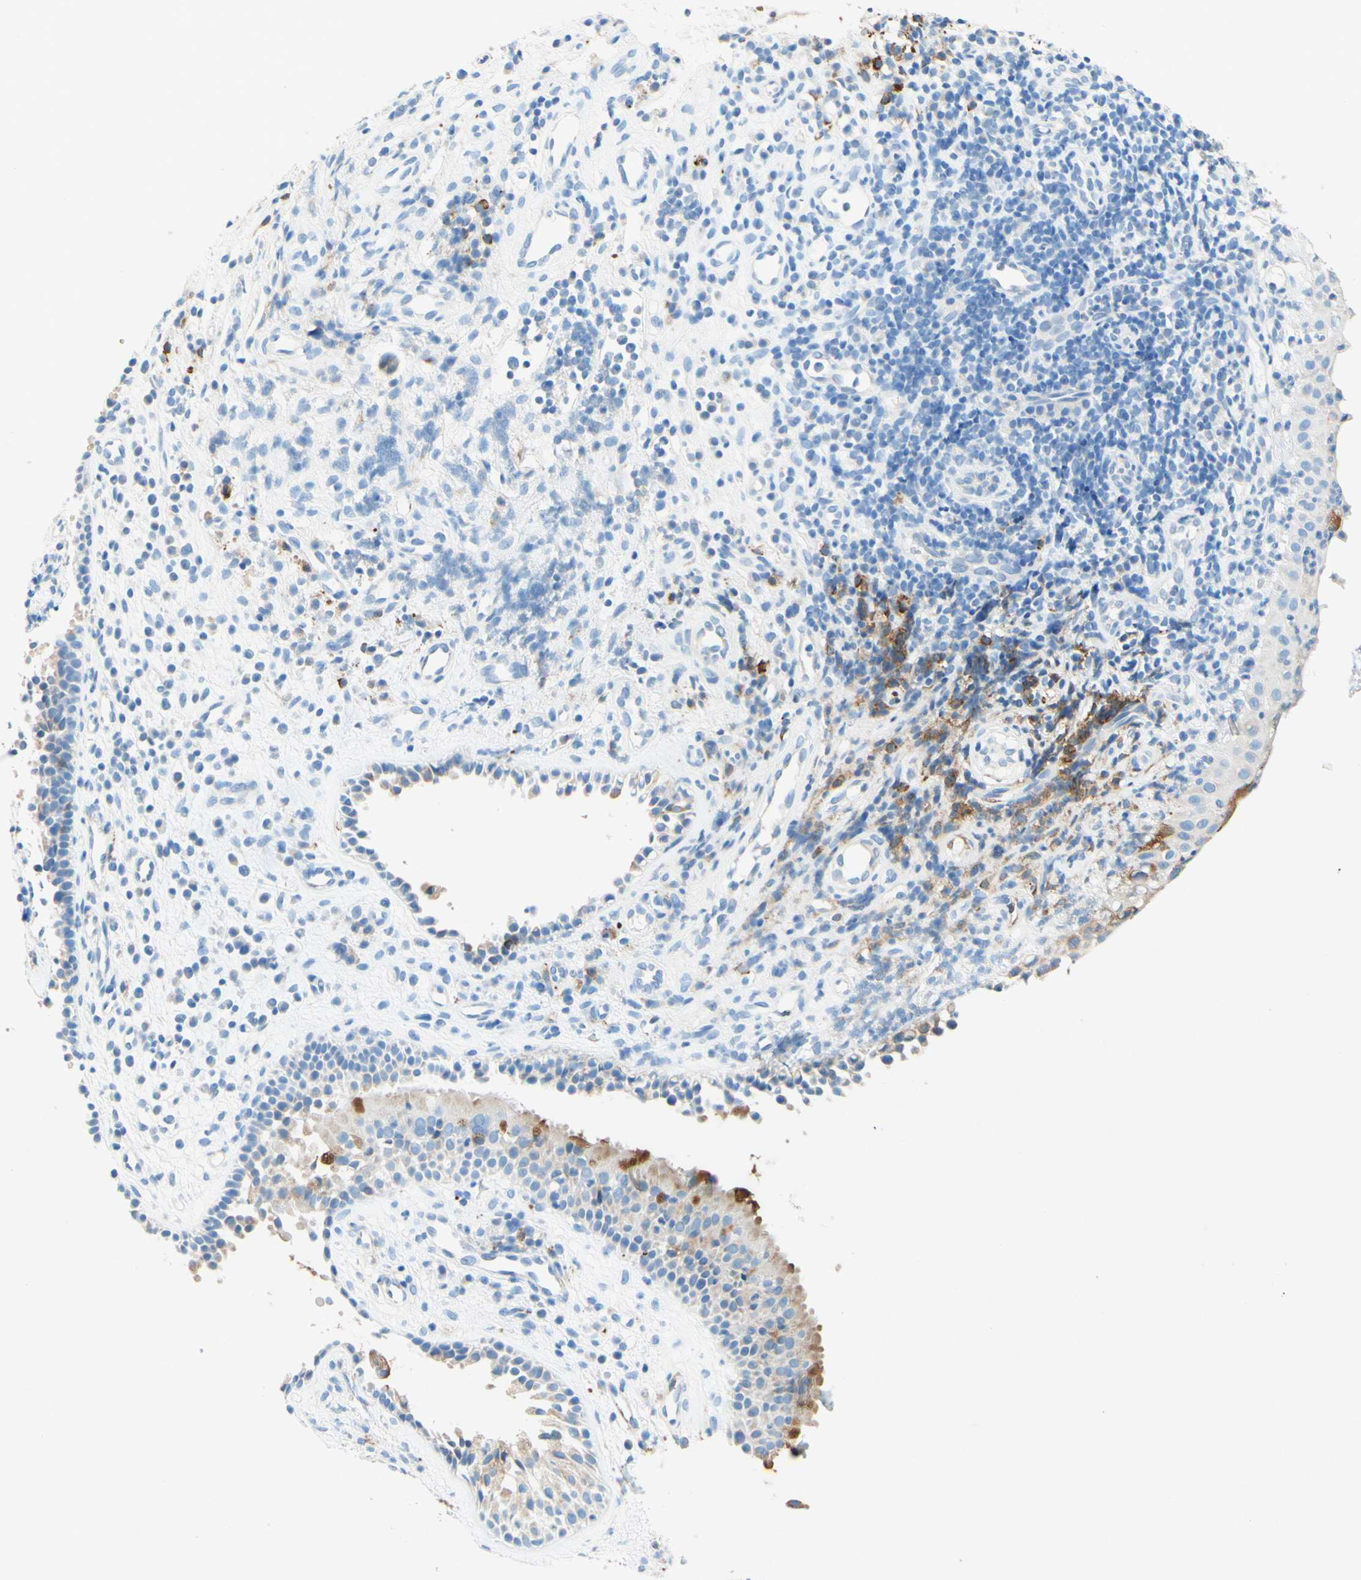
{"staining": {"intensity": "moderate", "quantity": "<25%", "location": "cytoplasmic/membranous"}, "tissue": "nasopharynx", "cell_type": "Respiratory epithelial cells", "image_type": "normal", "snomed": [{"axis": "morphology", "description": "Normal tissue, NOS"}, {"axis": "topography", "description": "Nasopharynx"}], "caption": "This micrograph exhibits benign nasopharynx stained with immunohistochemistry to label a protein in brown. The cytoplasmic/membranous of respiratory epithelial cells show moderate positivity for the protein. Nuclei are counter-stained blue.", "gene": "SLC46A1", "patient": {"sex": "female", "age": 51}}